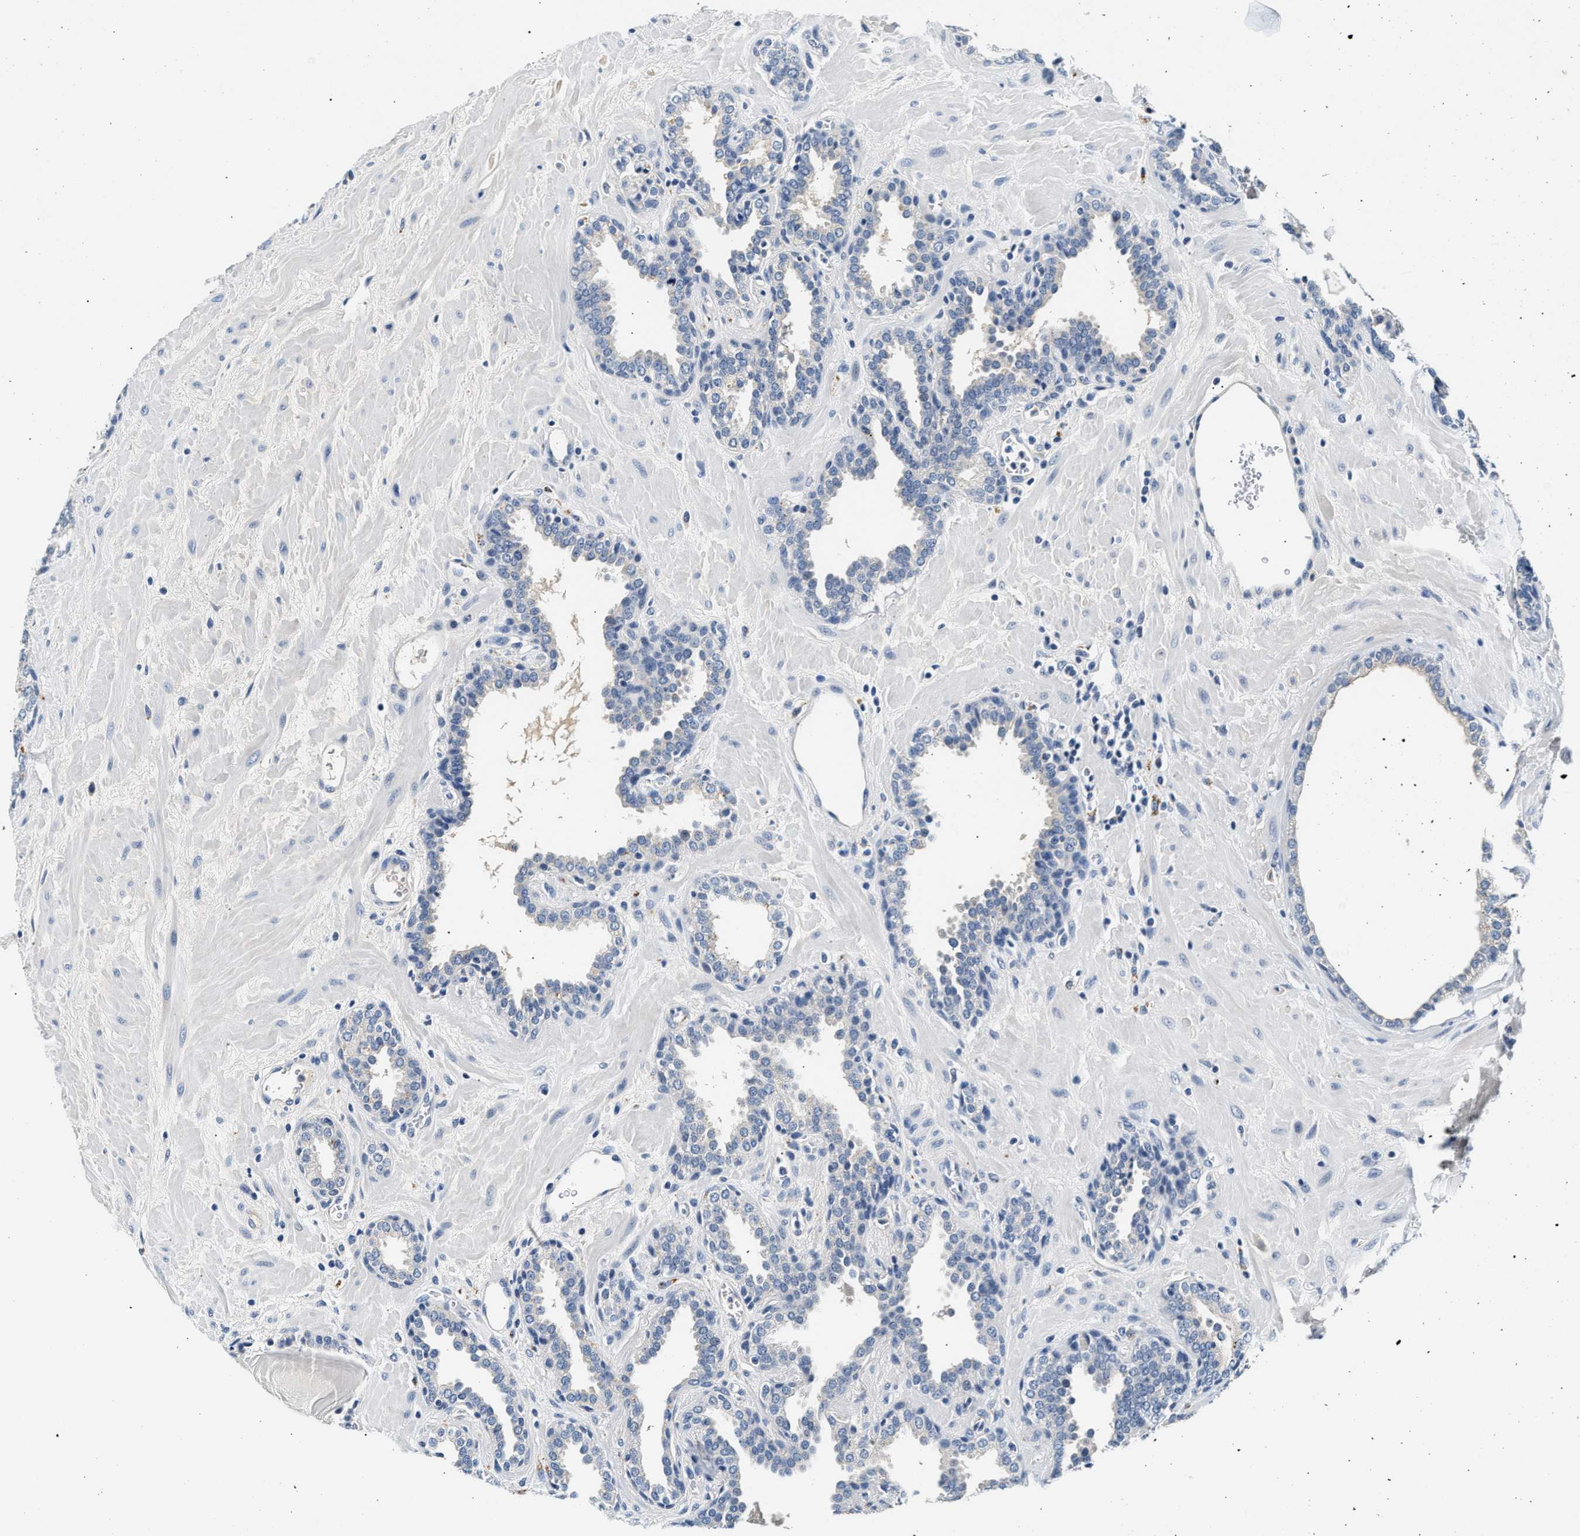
{"staining": {"intensity": "negative", "quantity": "none", "location": "none"}, "tissue": "prostate", "cell_type": "Glandular cells", "image_type": "normal", "snomed": [{"axis": "morphology", "description": "Normal tissue, NOS"}, {"axis": "topography", "description": "Prostate"}], "caption": "Histopathology image shows no protein expression in glandular cells of benign prostate.", "gene": "MED22", "patient": {"sex": "male", "age": 51}}